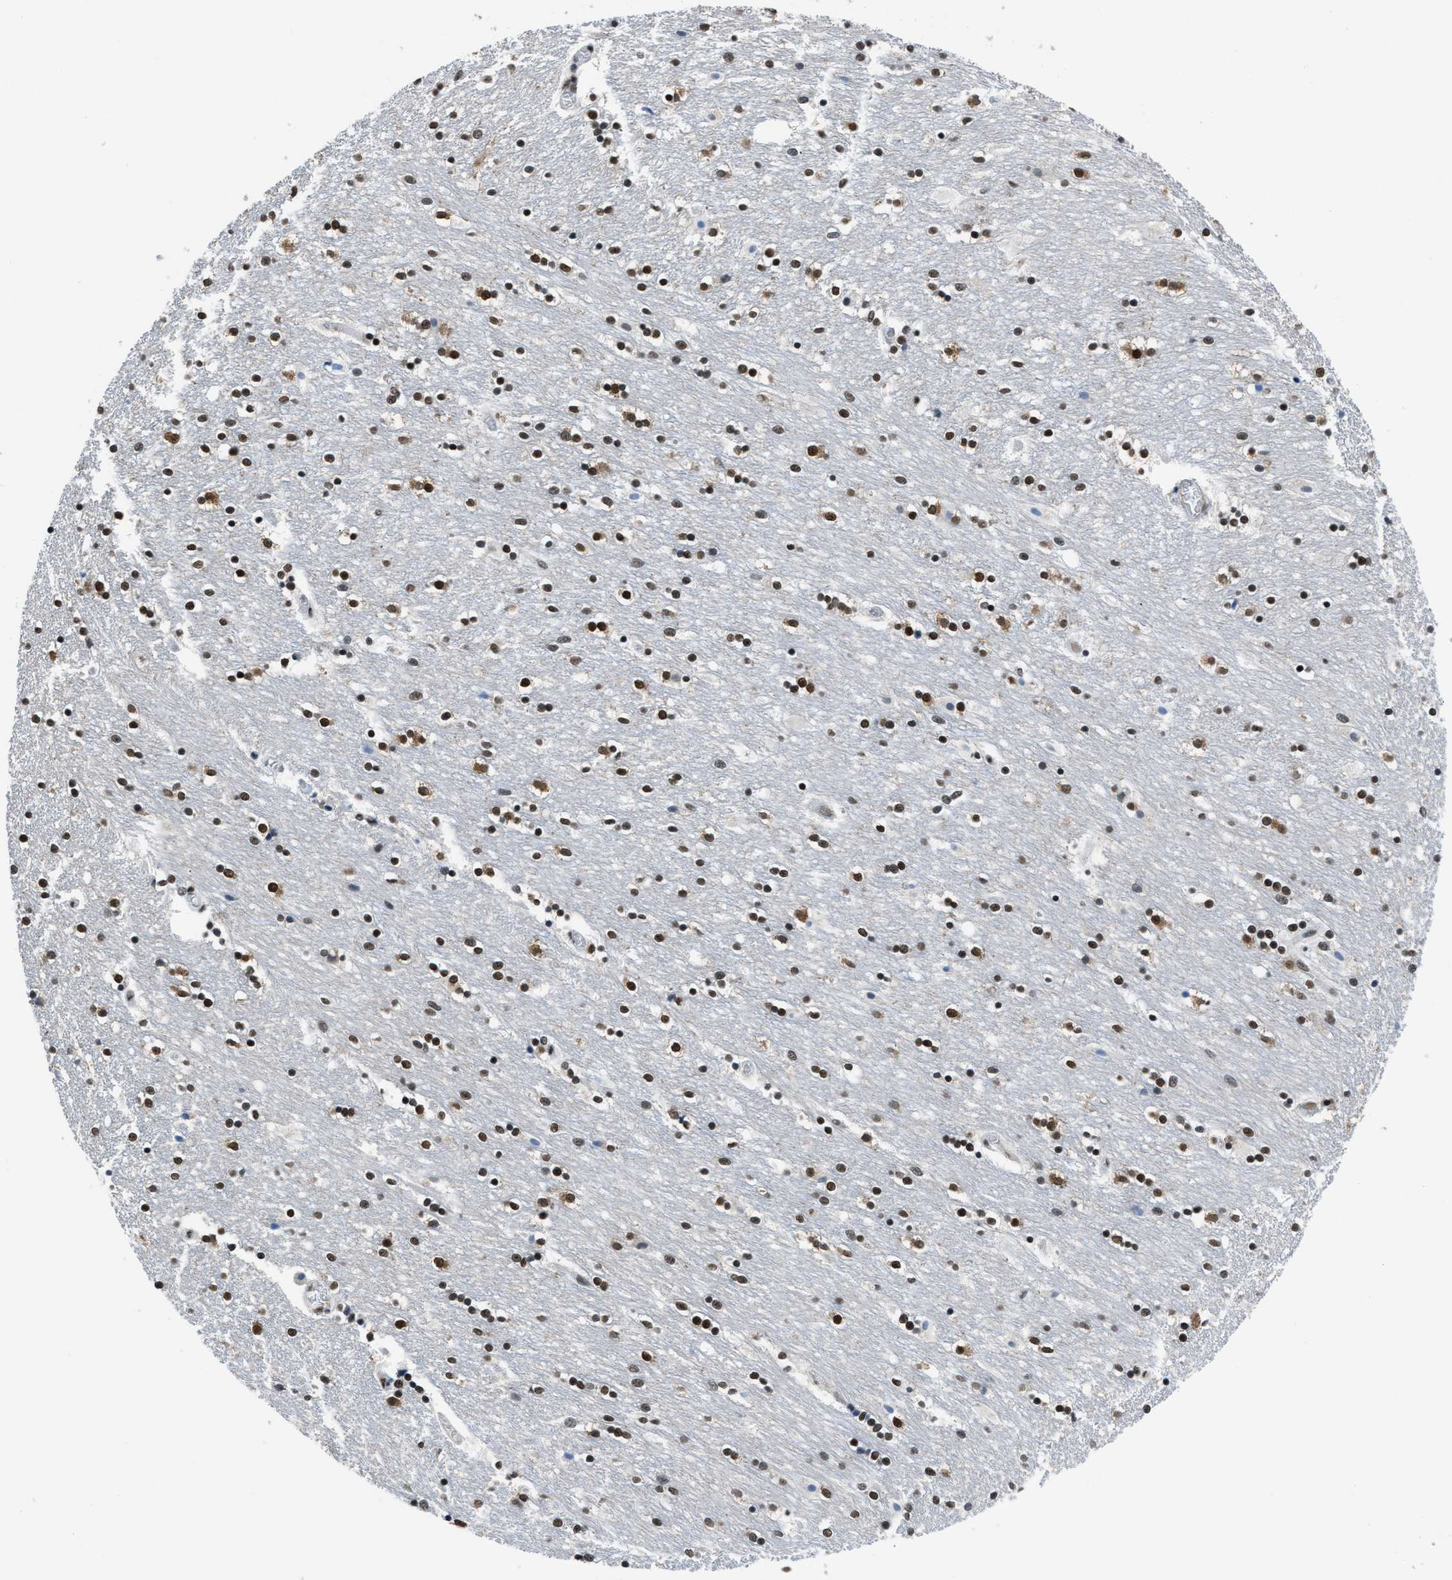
{"staining": {"intensity": "strong", "quantity": ">75%", "location": "nuclear"}, "tissue": "caudate", "cell_type": "Glial cells", "image_type": "normal", "snomed": [{"axis": "morphology", "description": "Normal tissue, NOS"}, {"axis": "topography", "description": "Lateral ventricle wall"}], "caption": "Immunohistochemical staining of unremarkable caudate reveals >75% levels of strong nuclear protein positivity in approximately >75% of glial cells. Immunohistochemistry stains the protein of interest in brown and the nuclei are stained blue.", "gene": "GATAD2B", "patient": {"sex": "female", "age": 54}}